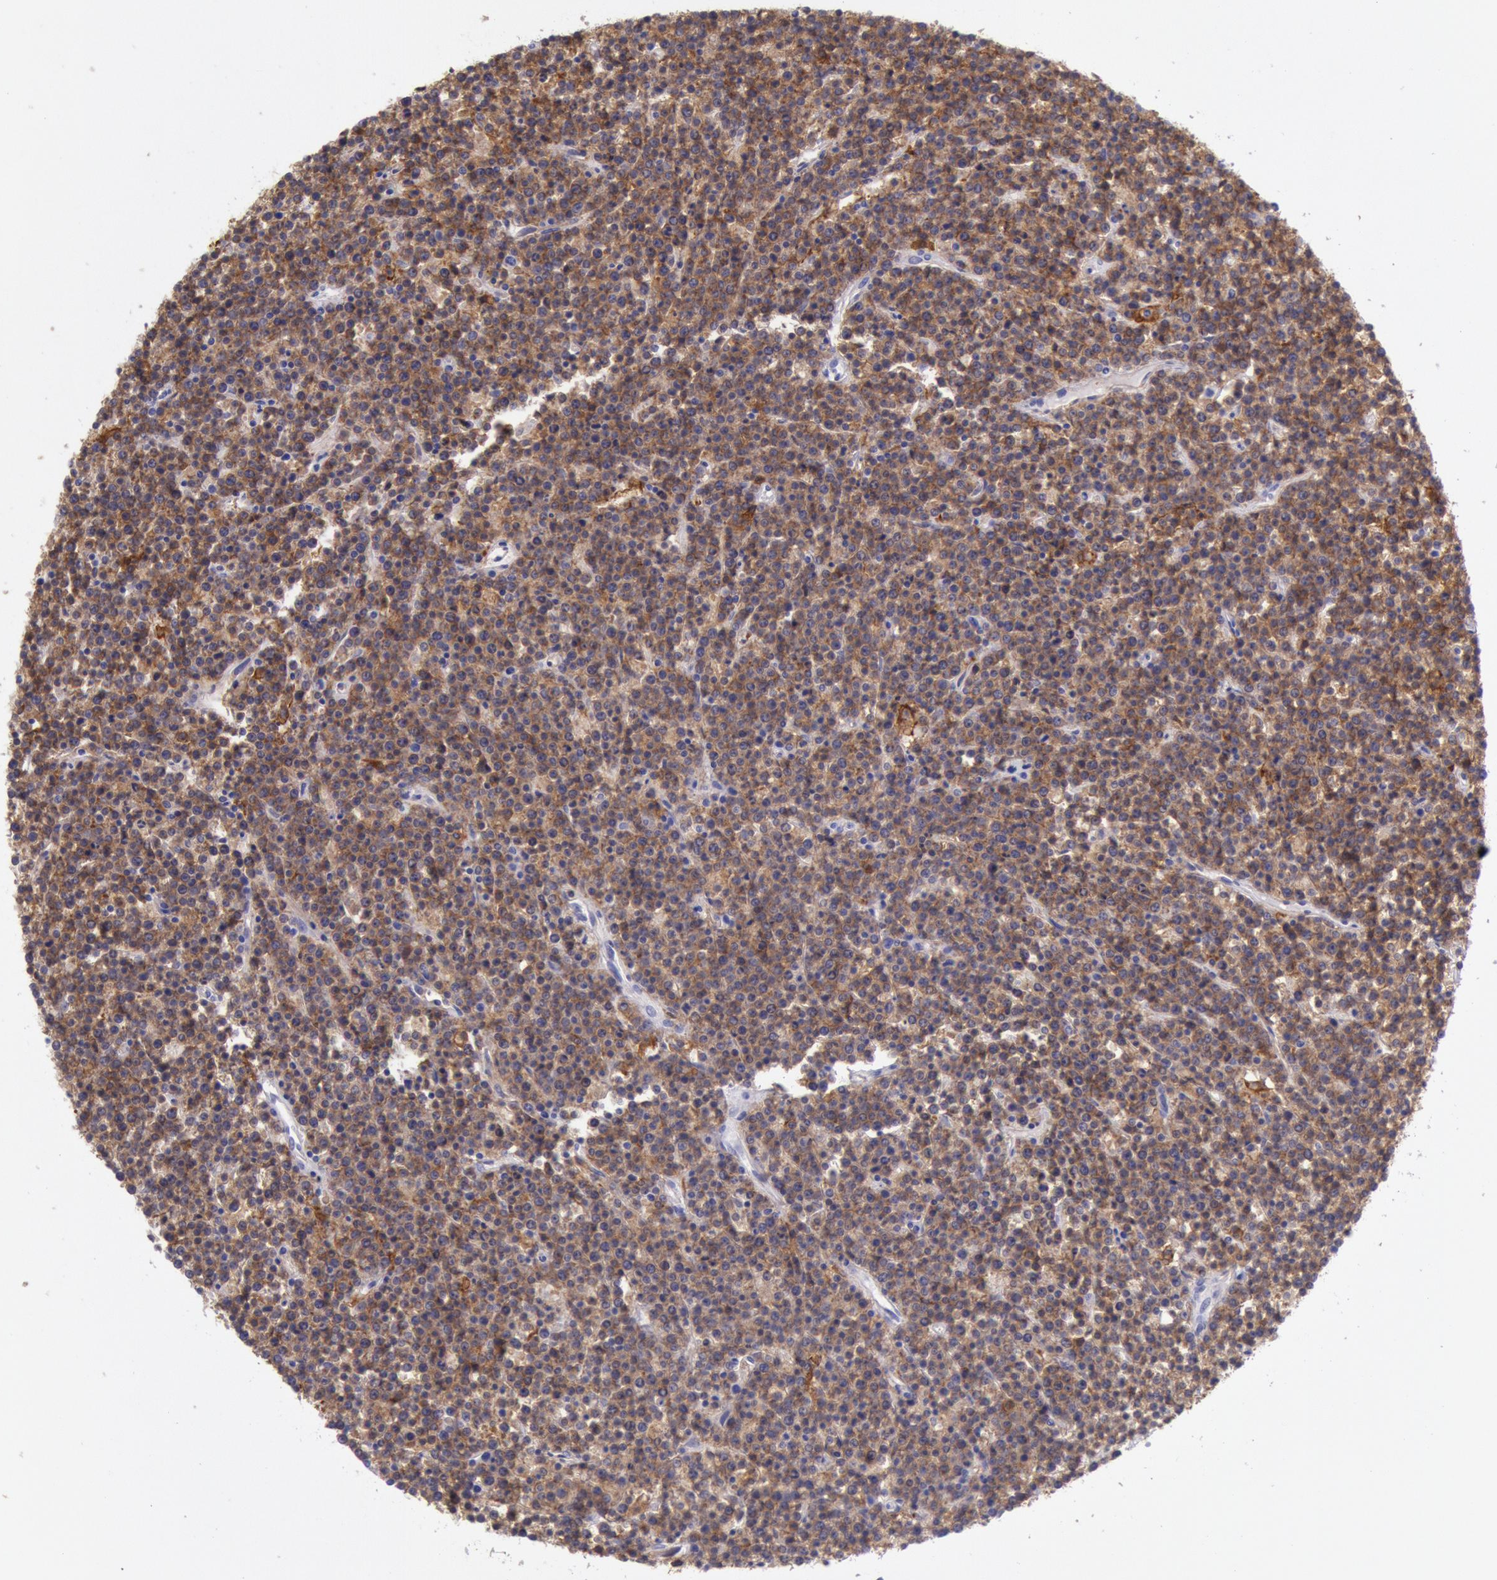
{"staining": {"intensity": "moderate", "quantity": ">75%", "location": "cytoplasmic/membranous"}, "tissue": "lymphoma", "cell_type": "Tumor cells", "image_type": "cancer", "snomed": [{"axis": "morphology", "description": "Malignant lymphoma, non-Hodgkin's type, High grade"}, {"axis": "topography", "description": "Ovary"}], "caption": "A photomicrograph of human high-grade malignant lymphoma, non-Hodgkin's type stained for a protein shows moderate cytoplasmic/membranous brown staining in tumor cells.", "gene": "LYN", "patient": {"sex": "female", "age": 56}}